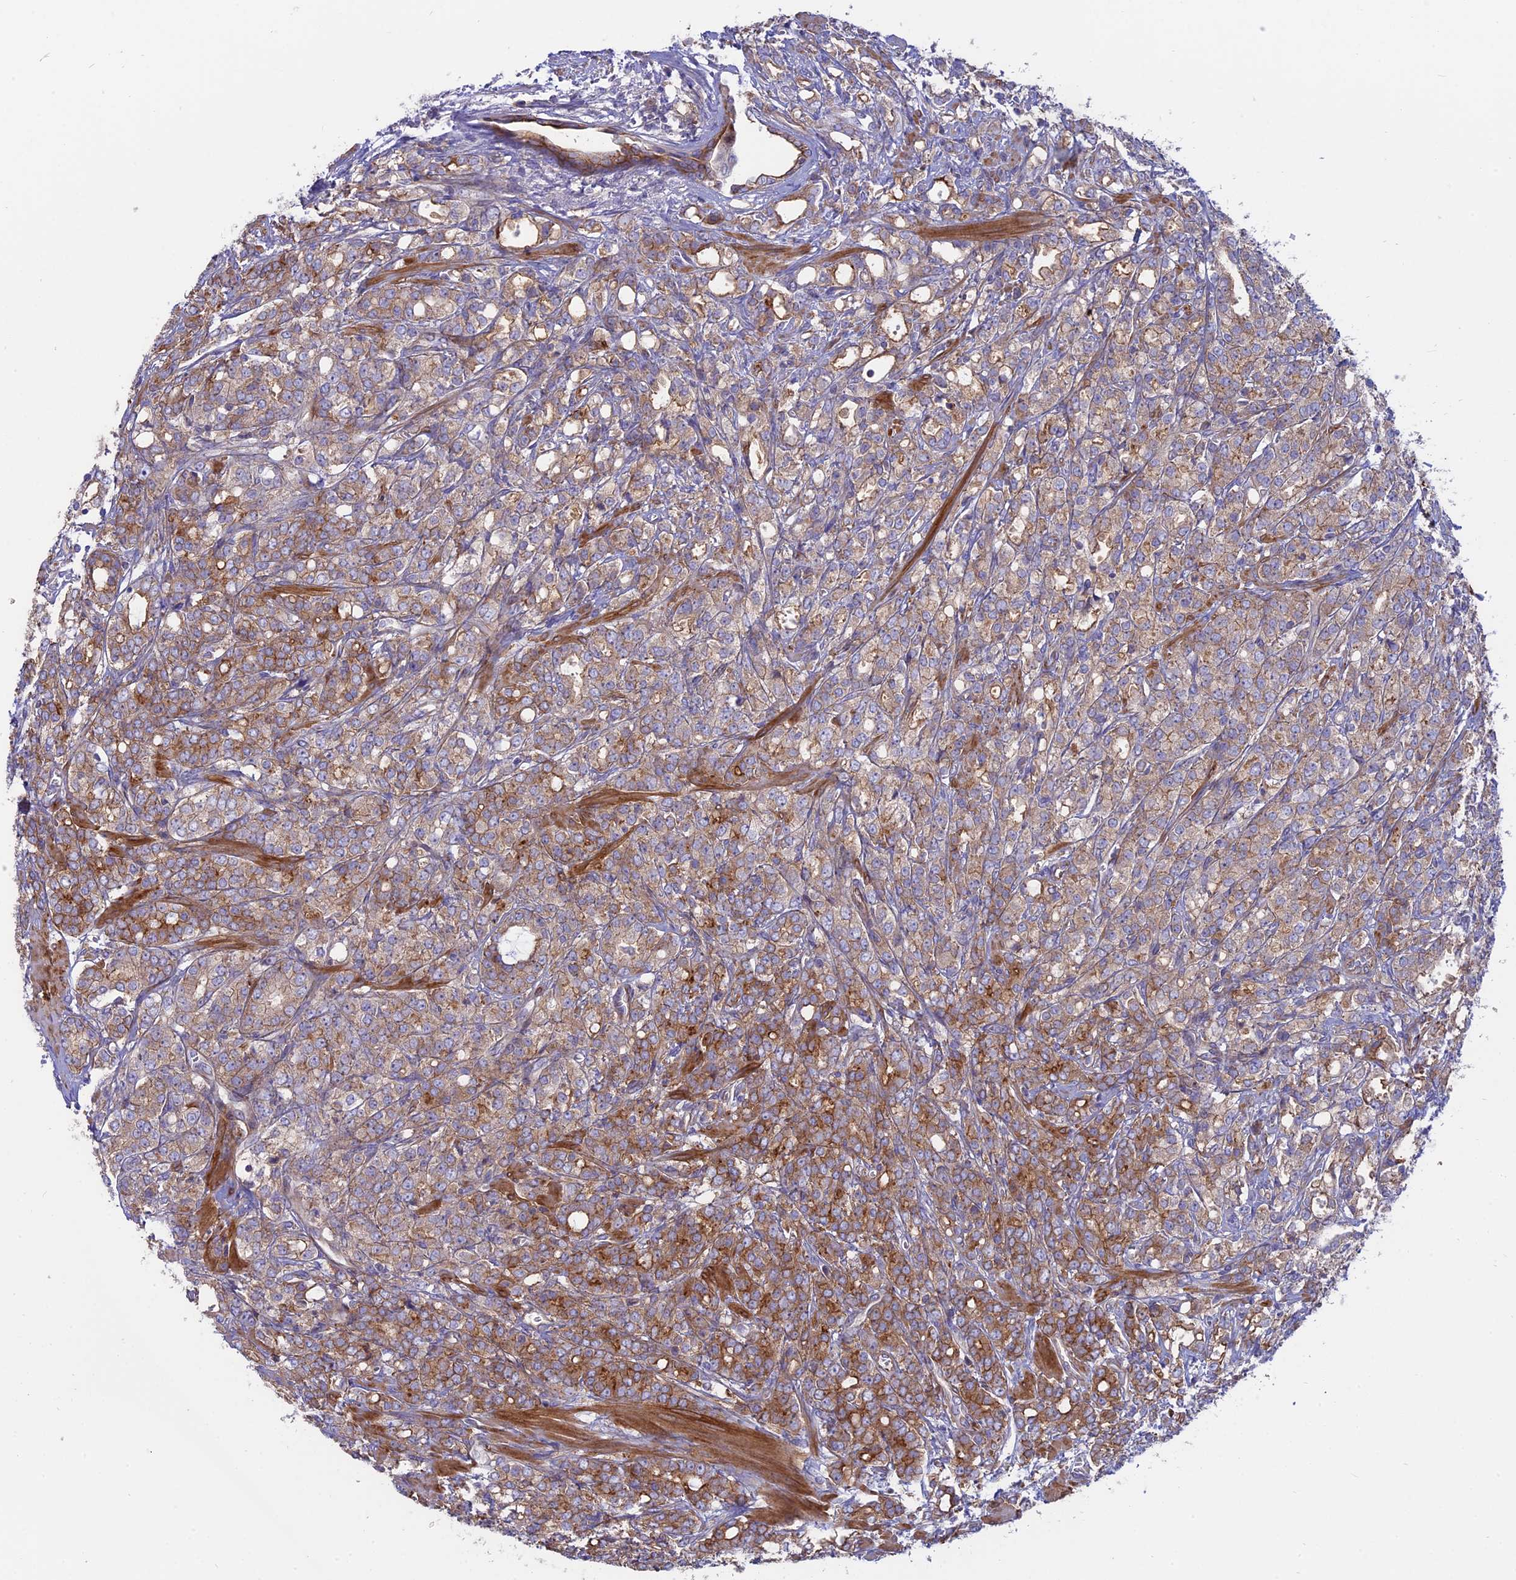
{"staining": {"intensity": "moderate", "quantity": ">75%", "location": "cytoplasmic/membranous"}, "tissue": "prostate cancer", "cell_type": "Tumor cells", "image_type": "cancer", "snomed": [{"axis": "morphology", "description": "Adenocarcinoma, High grade"}, {"axis": "topography", "description": "Prostate"}], "caption": "Immunohistochemical staining of human adenocarcinoma (high-grade) (prostate) shows medium levels of moderate cytoplasmic/membranous protein expression in approximately >75% of tumor cells.", "gene": "MYO5B", "patient": {"sex": "male", "age": 62}}